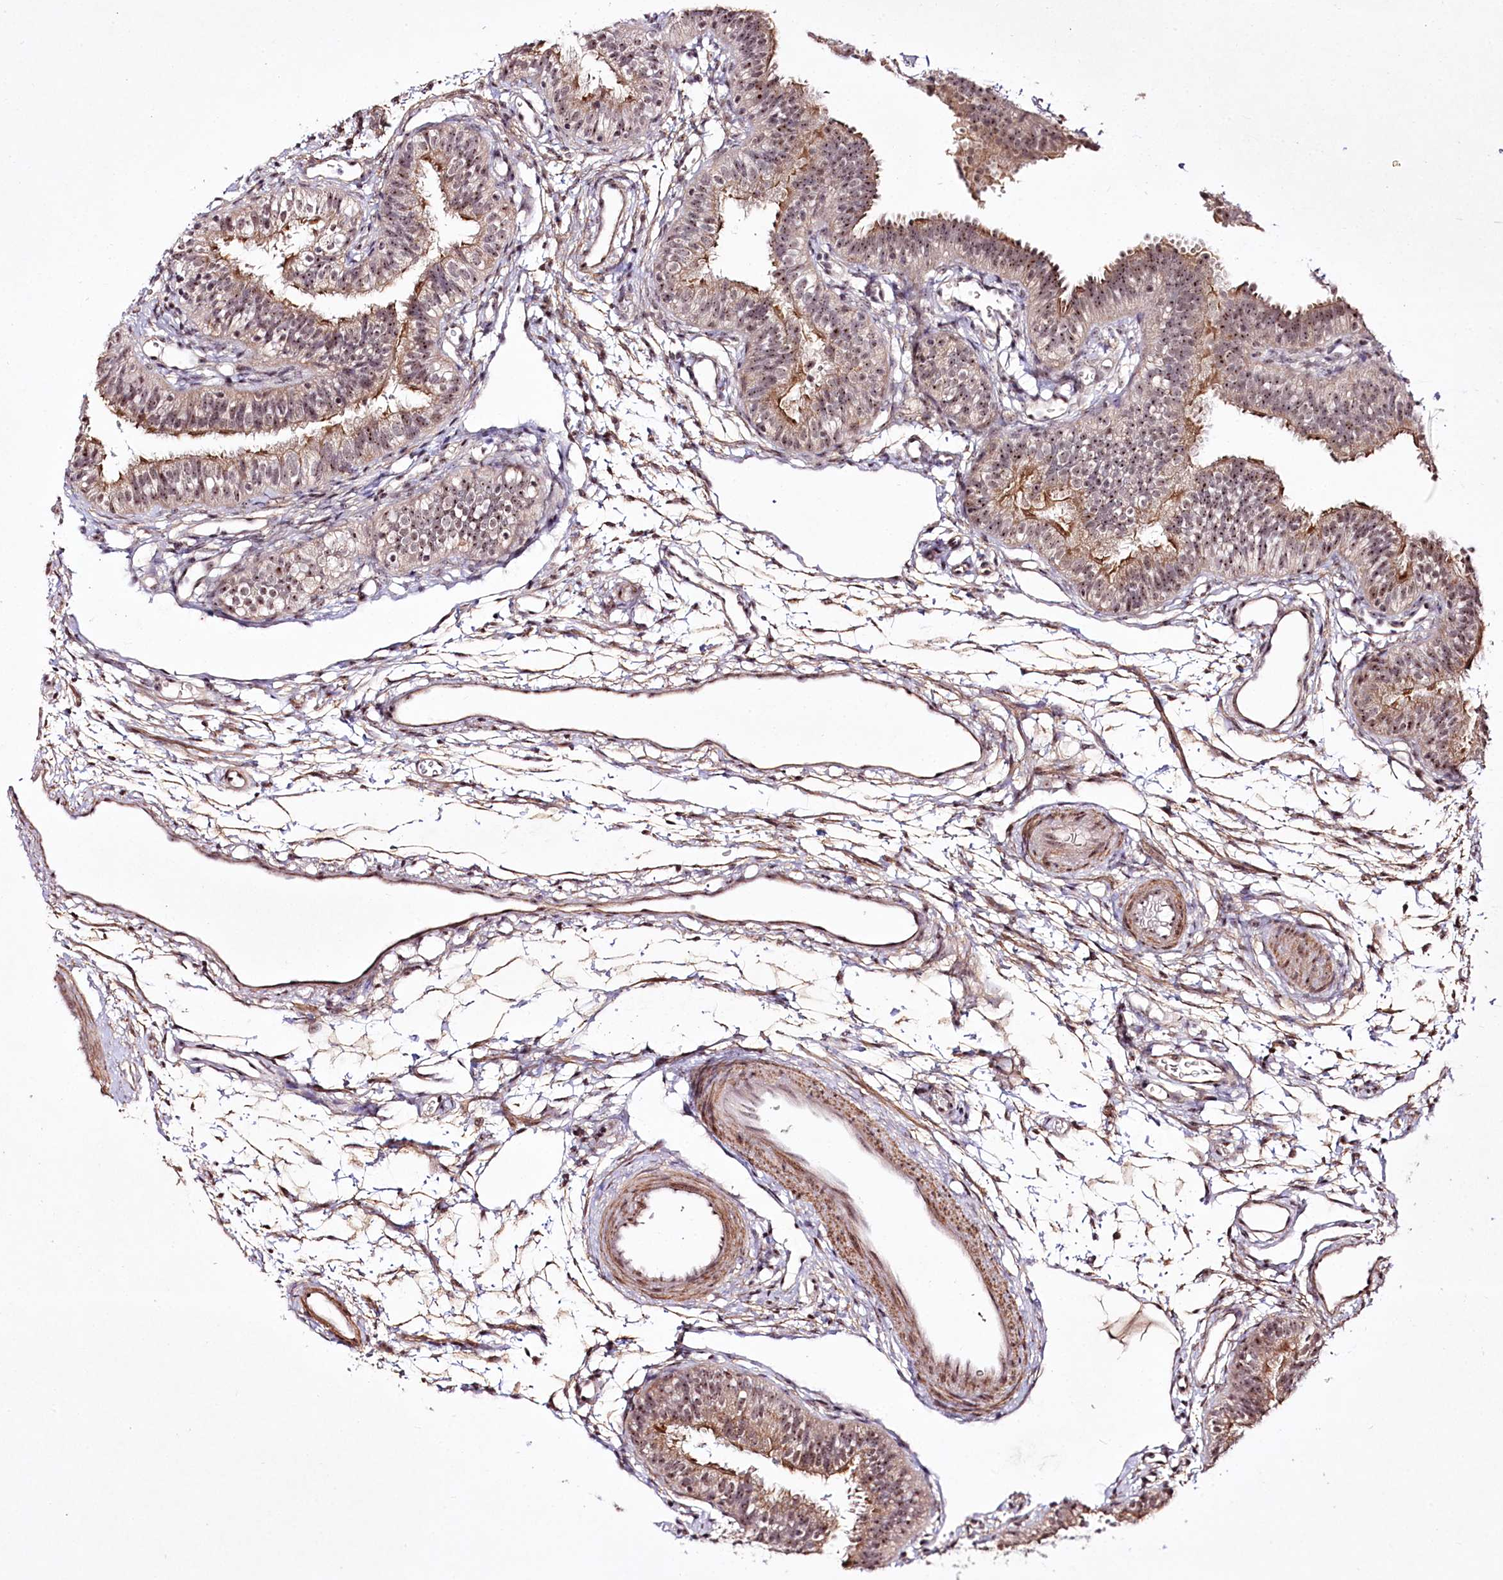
{"staining": {"intensity": "weak", "quantity": "25%-75%", "location": "nuclear"}, "tissue": "fallopian tube", "cell_type": "Glandular cells", "image_type": "normal", "snomed": [{"axis": "morphology", "description": "Normal tissue, NOS"}, {"axis": "topography", "description": "Fallopian tube"}], "caption": "Protein staining by immunohistochemistry shows weak nuclear expression in about 25%-75% of glandular cells in benign fallopian tube.", "gene": "CCDC59", "patient": {"sex": "female", "age": 35}}